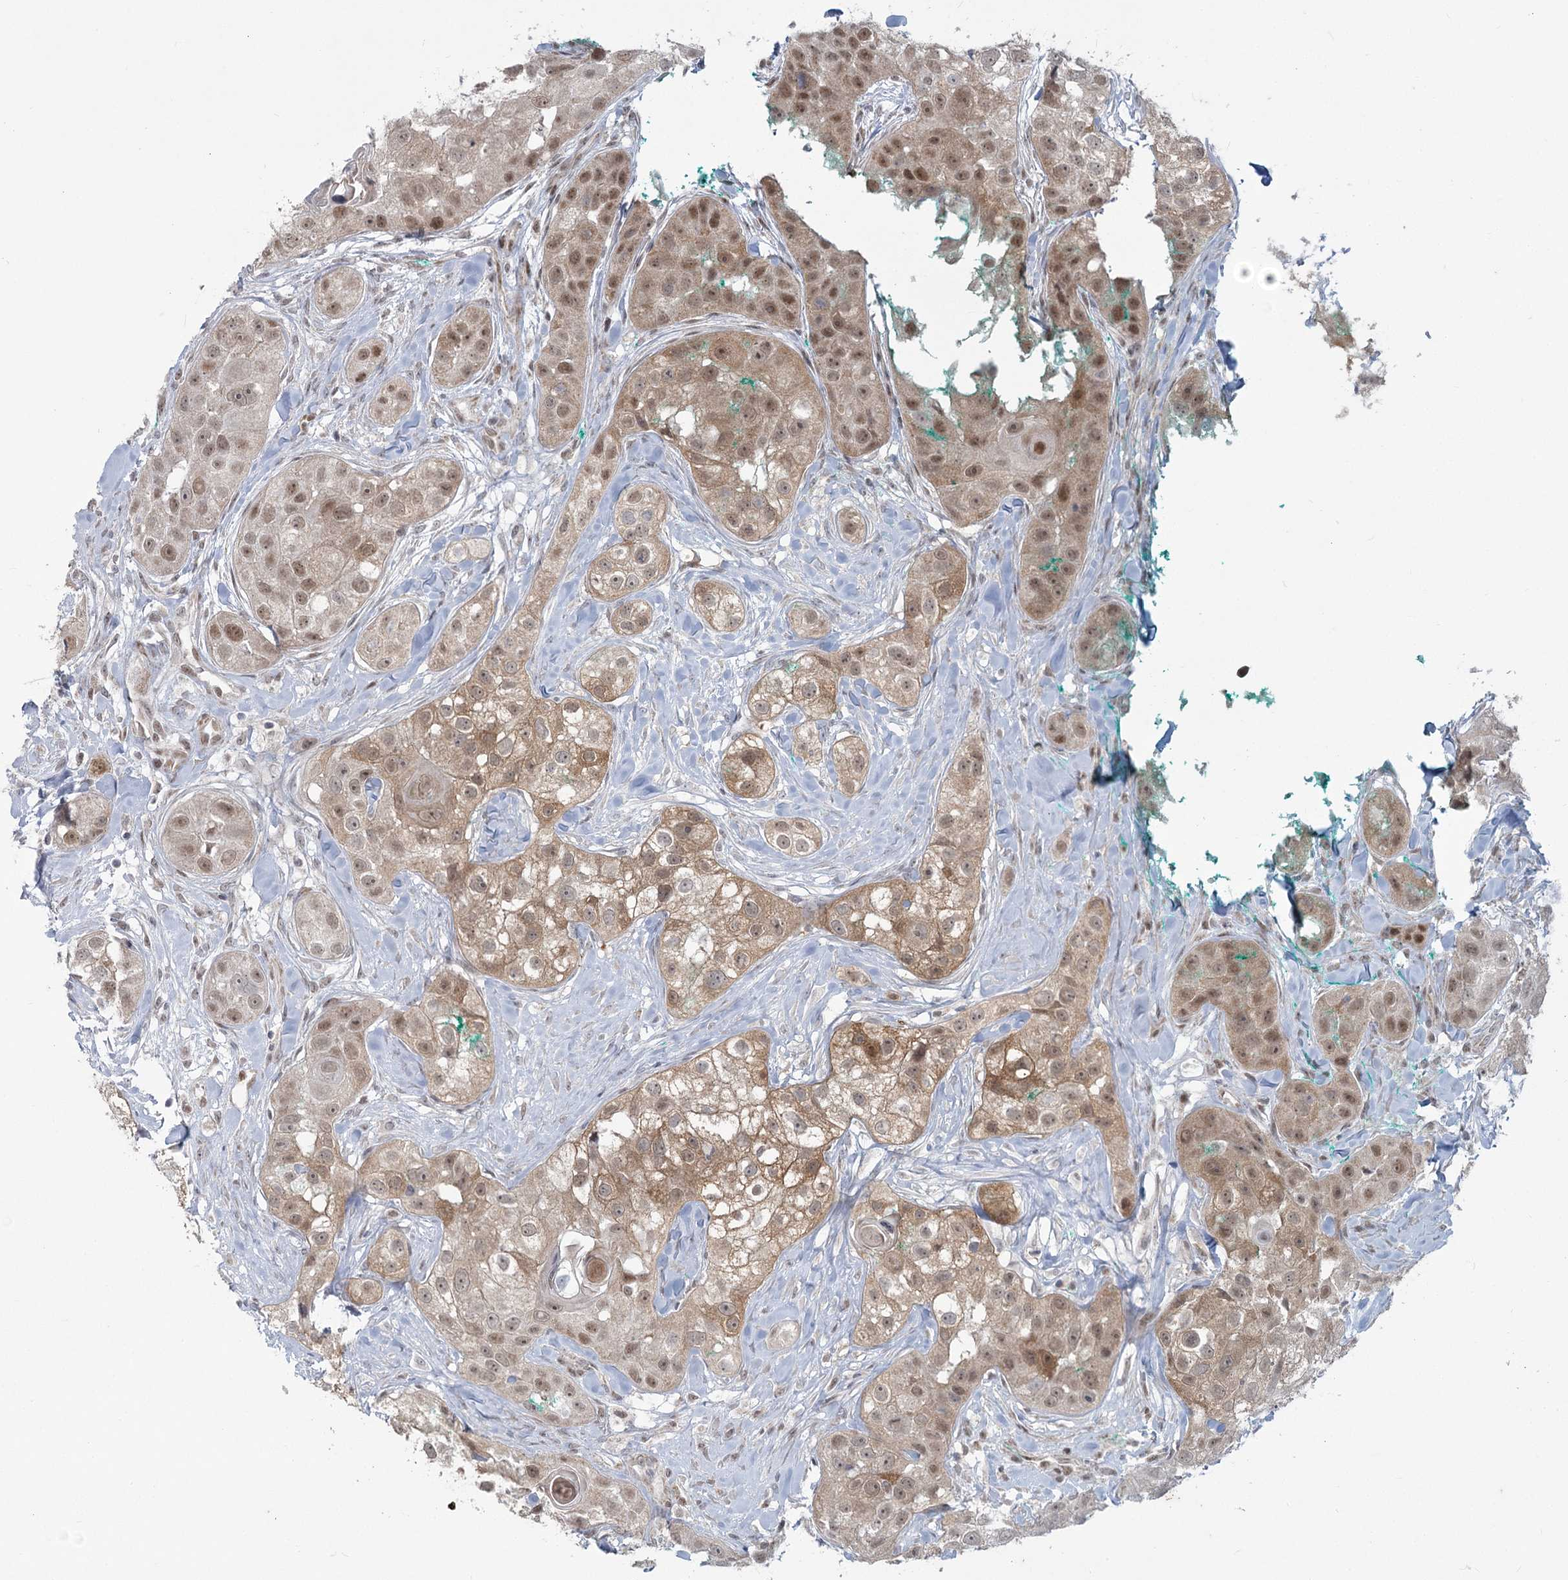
{"staining": {"intensity": "moderate", "quantity": ">75%", "location": "cytoplasmic/membranous,nuclear"}, "tissue": "head and neck cancer", "cell_type": "Tumor cells", "image_type": "cancer", "snomed": [{"axis": "morphology", "description": "Normal tissue, NOS"}, {"axis": "morphology", "description": "Squamous cell carcinoma, NOS"}, {"axis": "topography", "description": "Skeletal muscle"}, {"axis": "topography", "description": "Head-Neck"}], "caption": "The histopathology image exhibits a brown stain indicating the presence of a protein in the cytoplasmic/membranous and nuclear of tumor cells in head and neck squamous cell carcinoma.", "gene": "MTG1", "patient": {"sex": "male", "age": 51}}